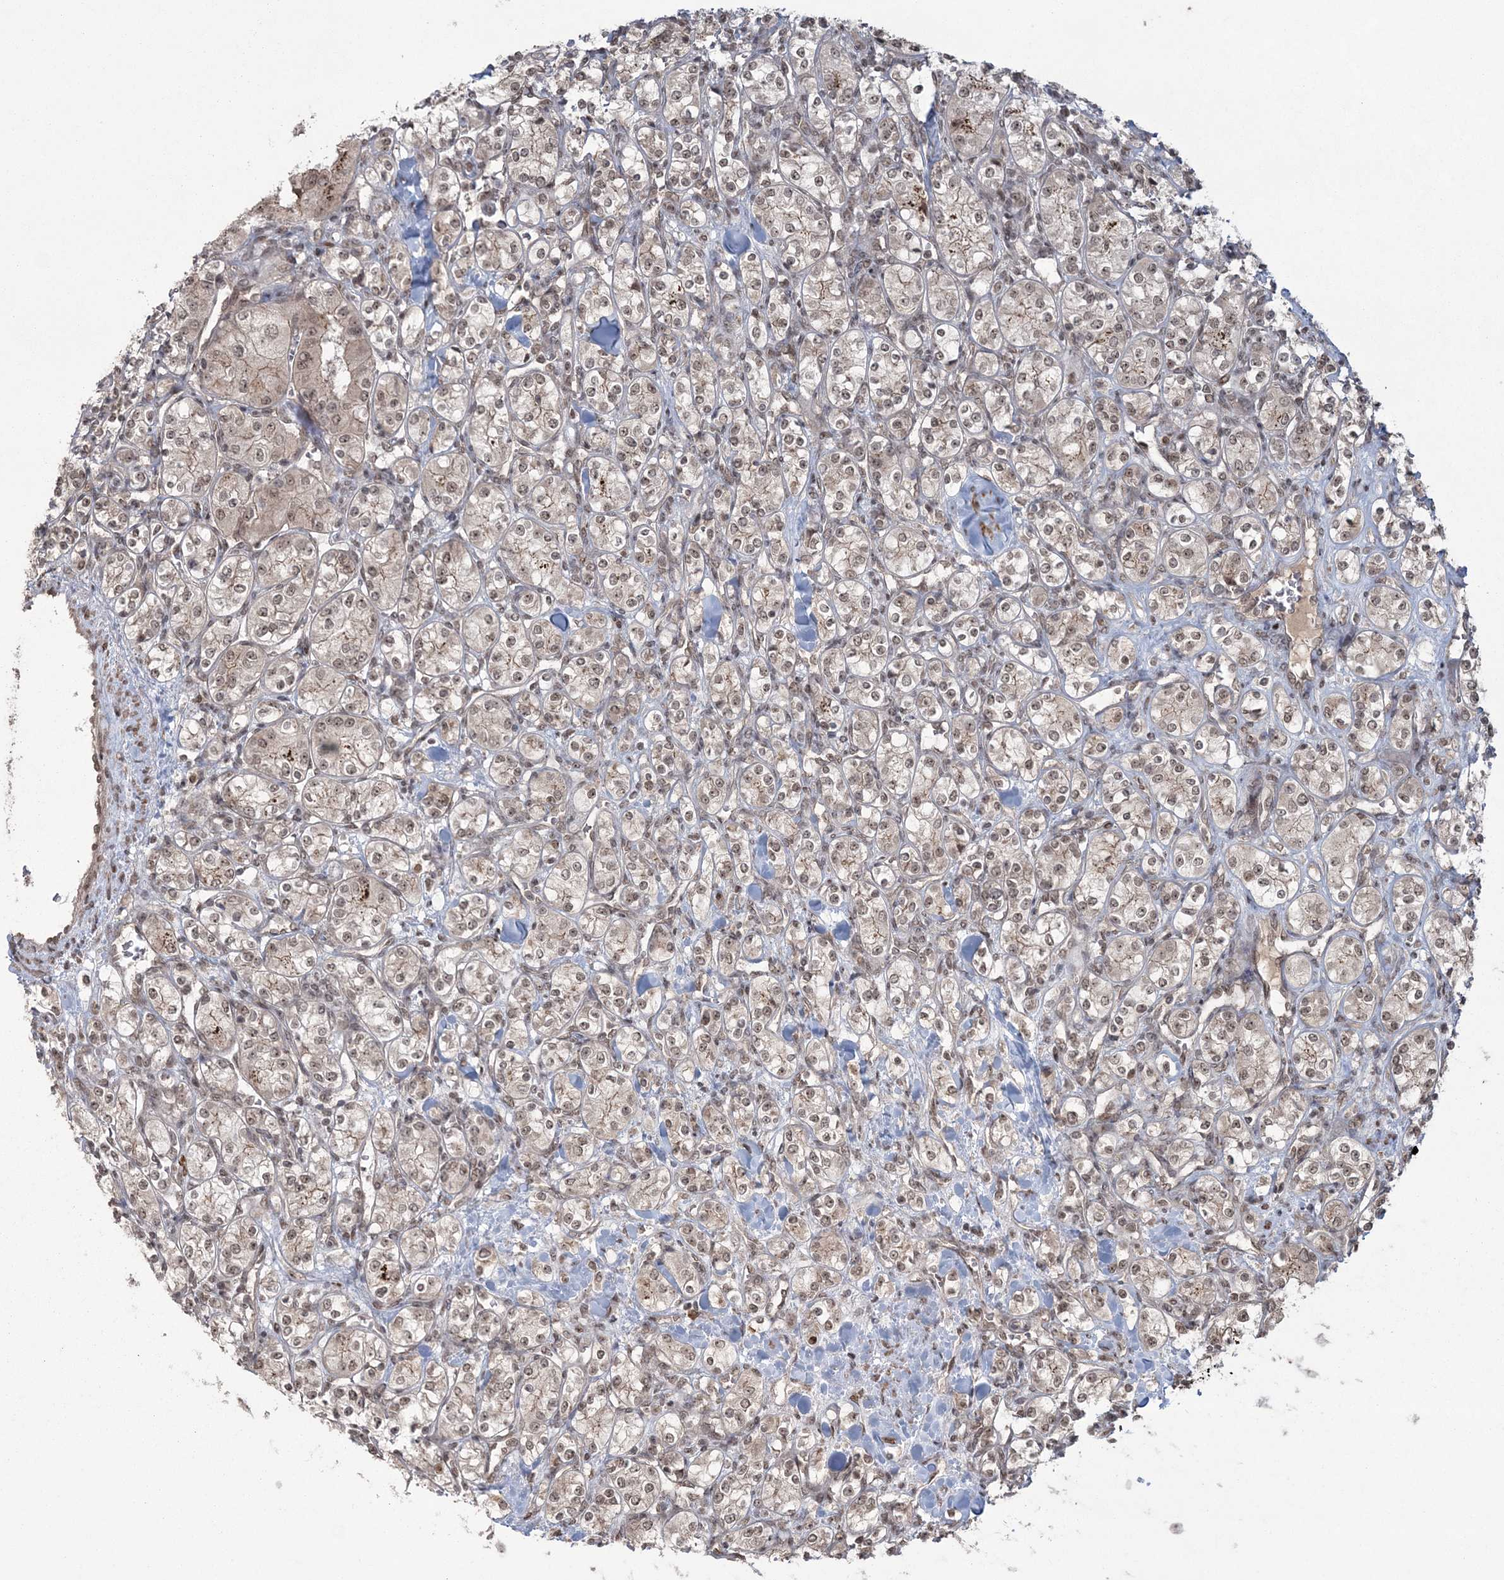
{"staining": {"intensity": "weak", "quantity": "25%-75%", "location": "cytoplasmic/membranous,nuclear"}, "tissue": "renal cancer", "cell_type": "Tumor cells", "image_type": "cancer", "snomed": [{"axis": "morphology", "description": "Adenocarcinoma, NOS"}, {"axis": "topography", "description": "Kidney"}], "caption": "Tumor cells exhibit low levels of weak cytoplasmic/membranous and nuclear expression in about 25%-75% of cells in renal cancer (adenocarcinoma). (DAB (3,3'-diaminobenzidine) IHC, brown staining for protein, blue staining for nuclei).", "gene": "EPB41L4A", "patient": {"sex": "male", "age": 77}}